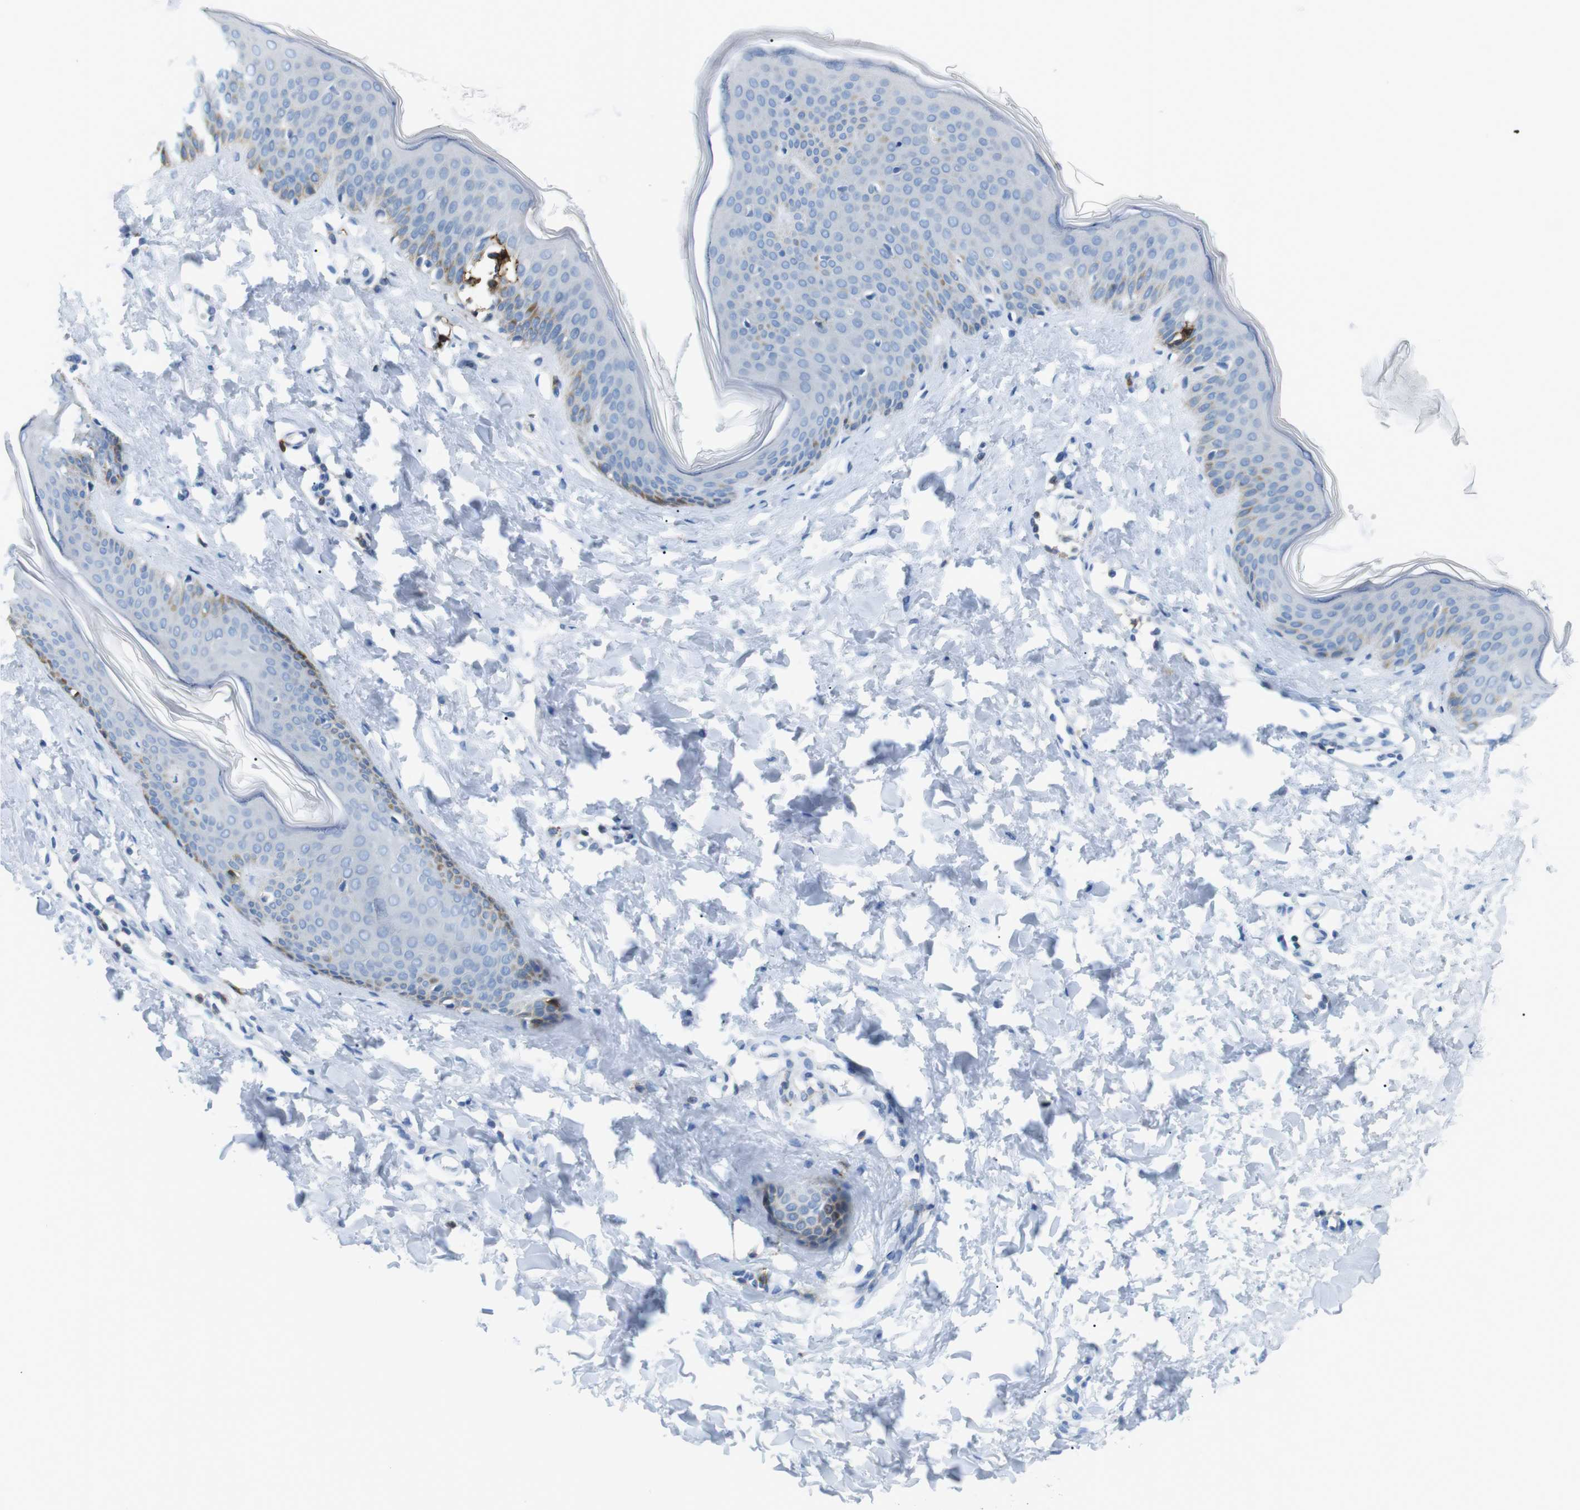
{"staining": {"intensity": "negative", "quantity": "none", "location": "none"}, "tissue": "skin", "cell_type": "Fibroblasts", "image_type": "normal", "snomed": [{"axis": "morphology", "description": "Normal tissue, NOS"}, {"axis": "topography", "description": "Skin"}], "caption": "The image exhibits no staining of fibroblasts in normal skin.", "gene": "TNFRSF4", "patient": {"sex": "female", "age": 17}}